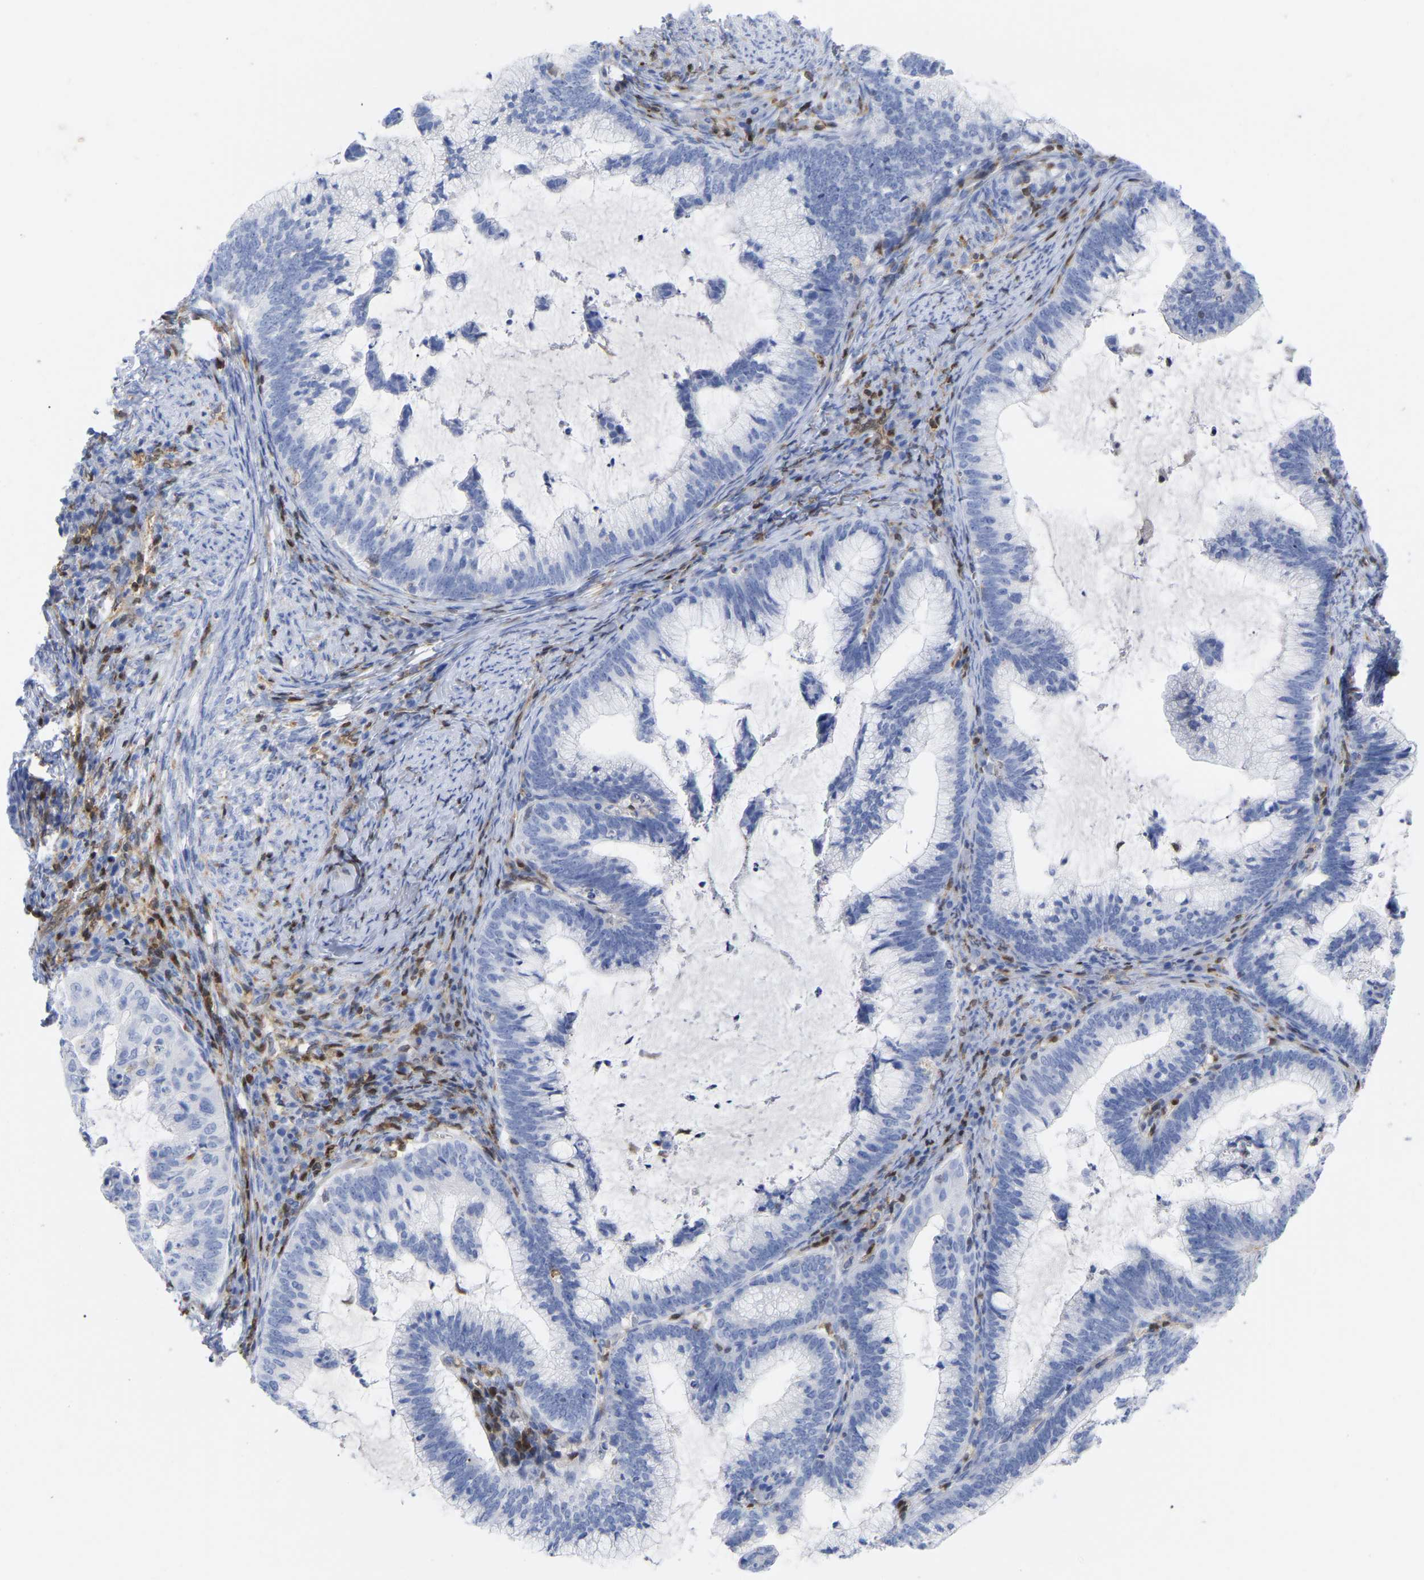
{"staining": {"intensity": "negative", "quantity": "none", "location": "none"}, "tissue": "cervical cancer", "cell_type": "Tumor cells", "image_type": "cancer", "snomed": [{"axis": "morphology", "description": "Adenocarcinoma, NOS"}, {"axis": "topography", "description": "Cervix"}], "caption": "Protein analysis of cervical cancer (adenocarcinoma) reveals no significant staining in tumor cells. (DAB (3,3'-diaminobenzidine) IHC with hematoxylin counter stain).", "gene": "GIMAP4", "patient": {"sex": "female", "age": 36}}